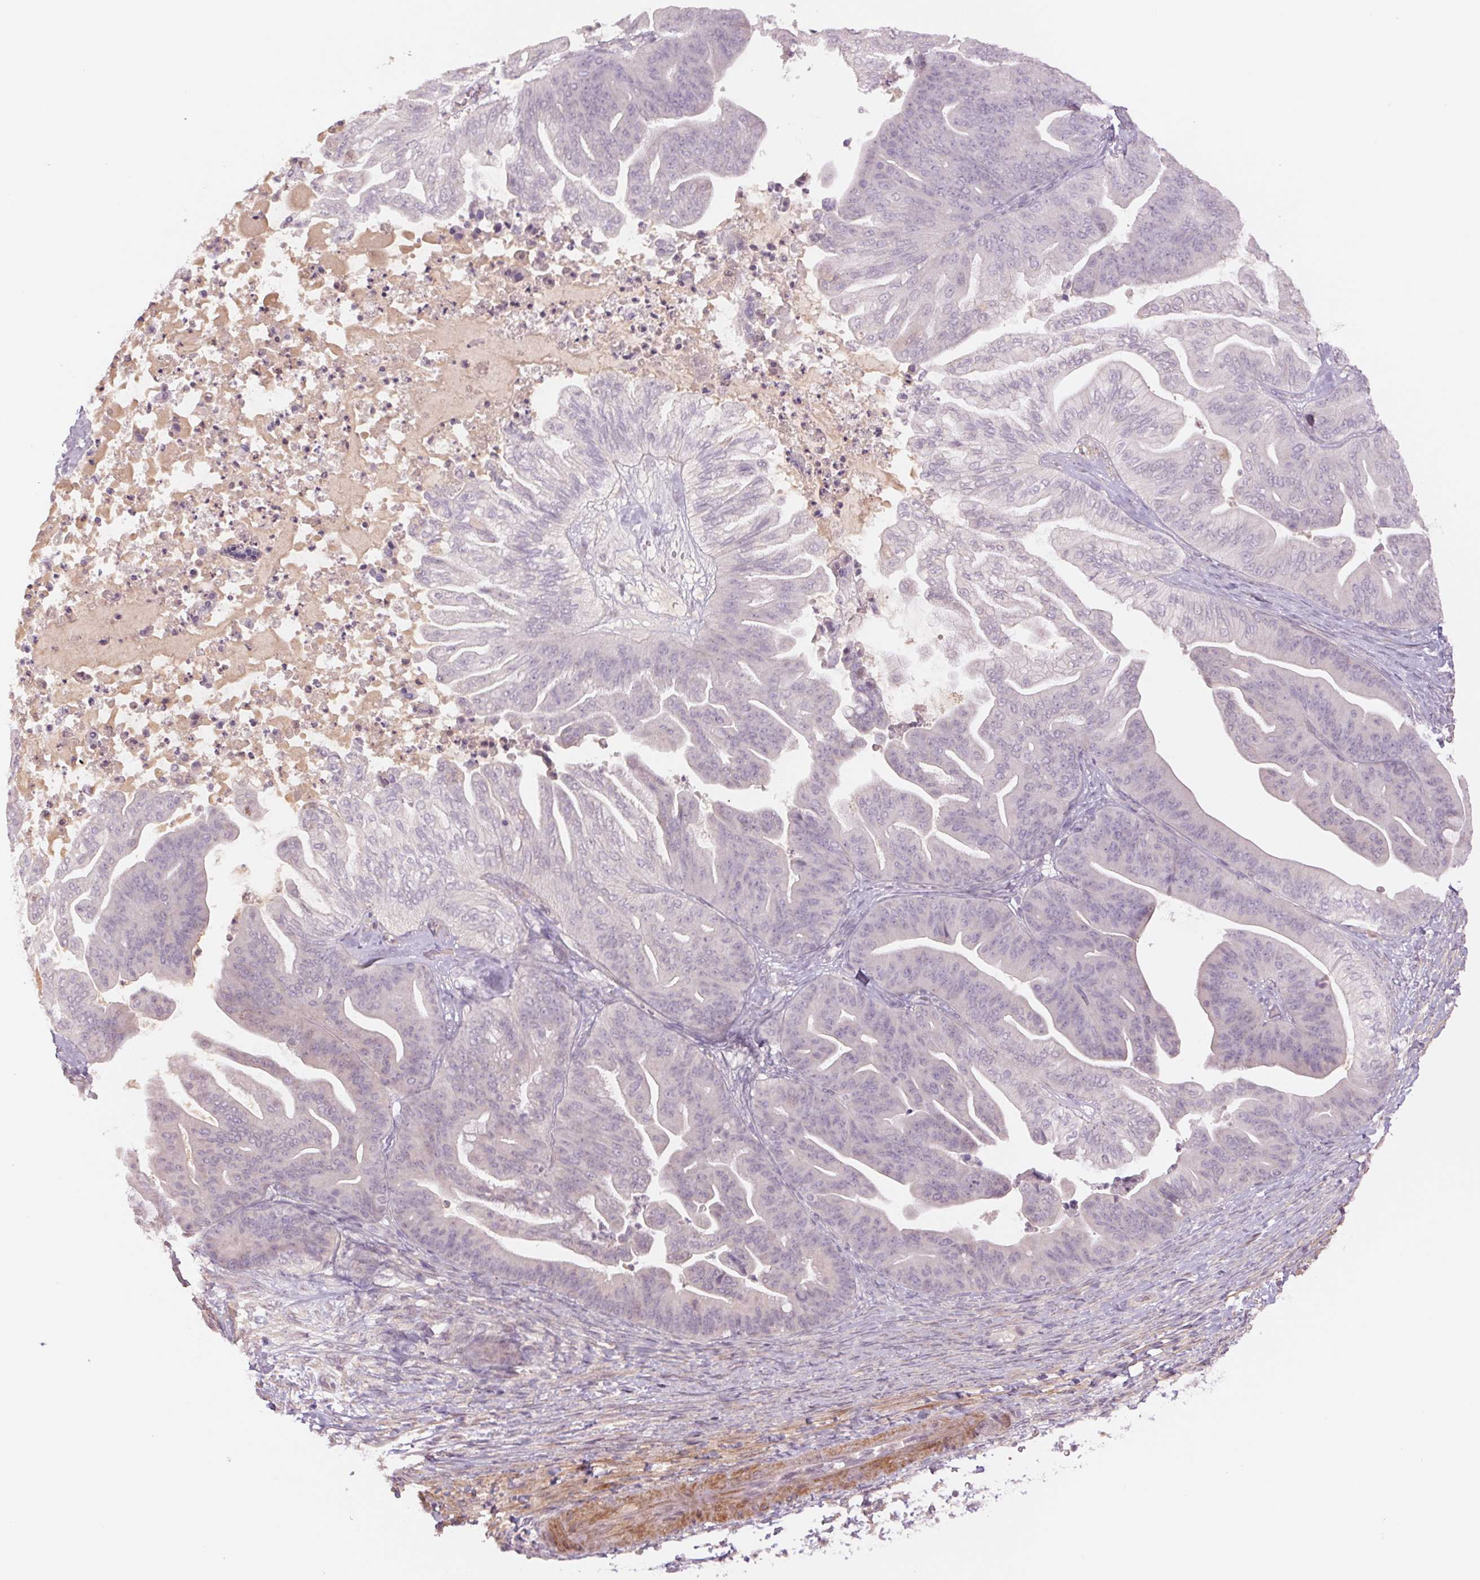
{"staining": {"intensity": "negative", "quantity": "none", "location": "none"}, "tissue": "ovarian cancer", "cell_type": "Tumor cells", "image_type": "cancer", "snomed": [{"axis": "morphology", "description": "Cystadenocarcinoma, mucinous, NOS"}, {"axis": "topography", "description": "Ovary"}], "caption": "There is no significant staining in tumor cells of mucinous cystadenocarcinoma (ovarian).", "gene": "PPIA", "patient": {"sex": "female", "age": 67}}